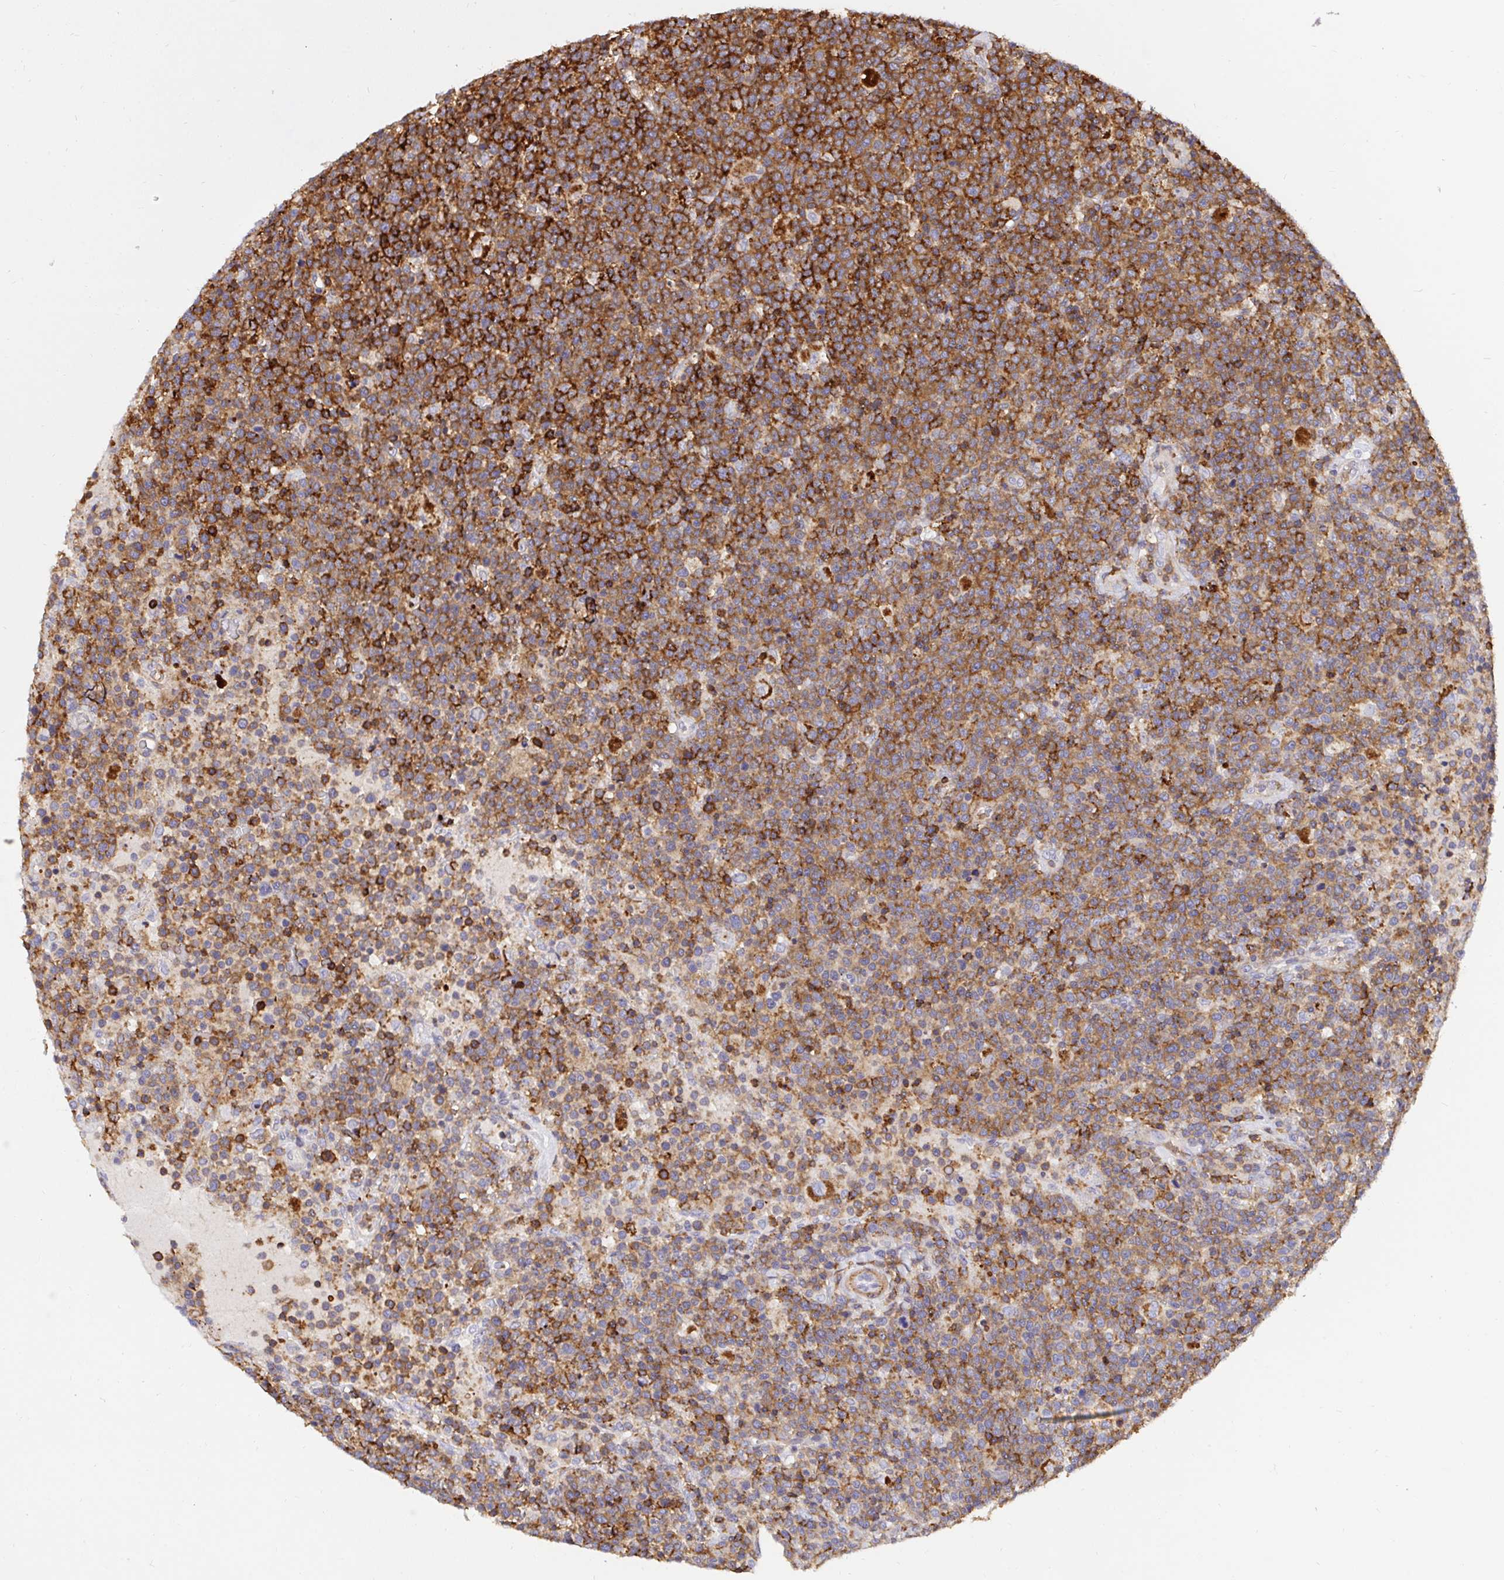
{"staining": {"intensity": "moderate", "quantity": ">75%", "location": "cytoplasmic/membranous"}, "tissue": "lymphoma", "cell_type": "Tumor cells", "image_type": "cancer", "snomed": [{"axis": "morphology", "description": "Malignant lymphoma, non-Hodgkin's type, High grade"}, {"axis": "topography", "description": "Lymph node"}], "caption": "Lymphoma tissue displays moderate cytoplasmic/membranous positivity in about >75% of tumor cells, visualized by immunohistochemistry.", "gene": "ERI1", "patient": {"sex": "male", "age": 61}}